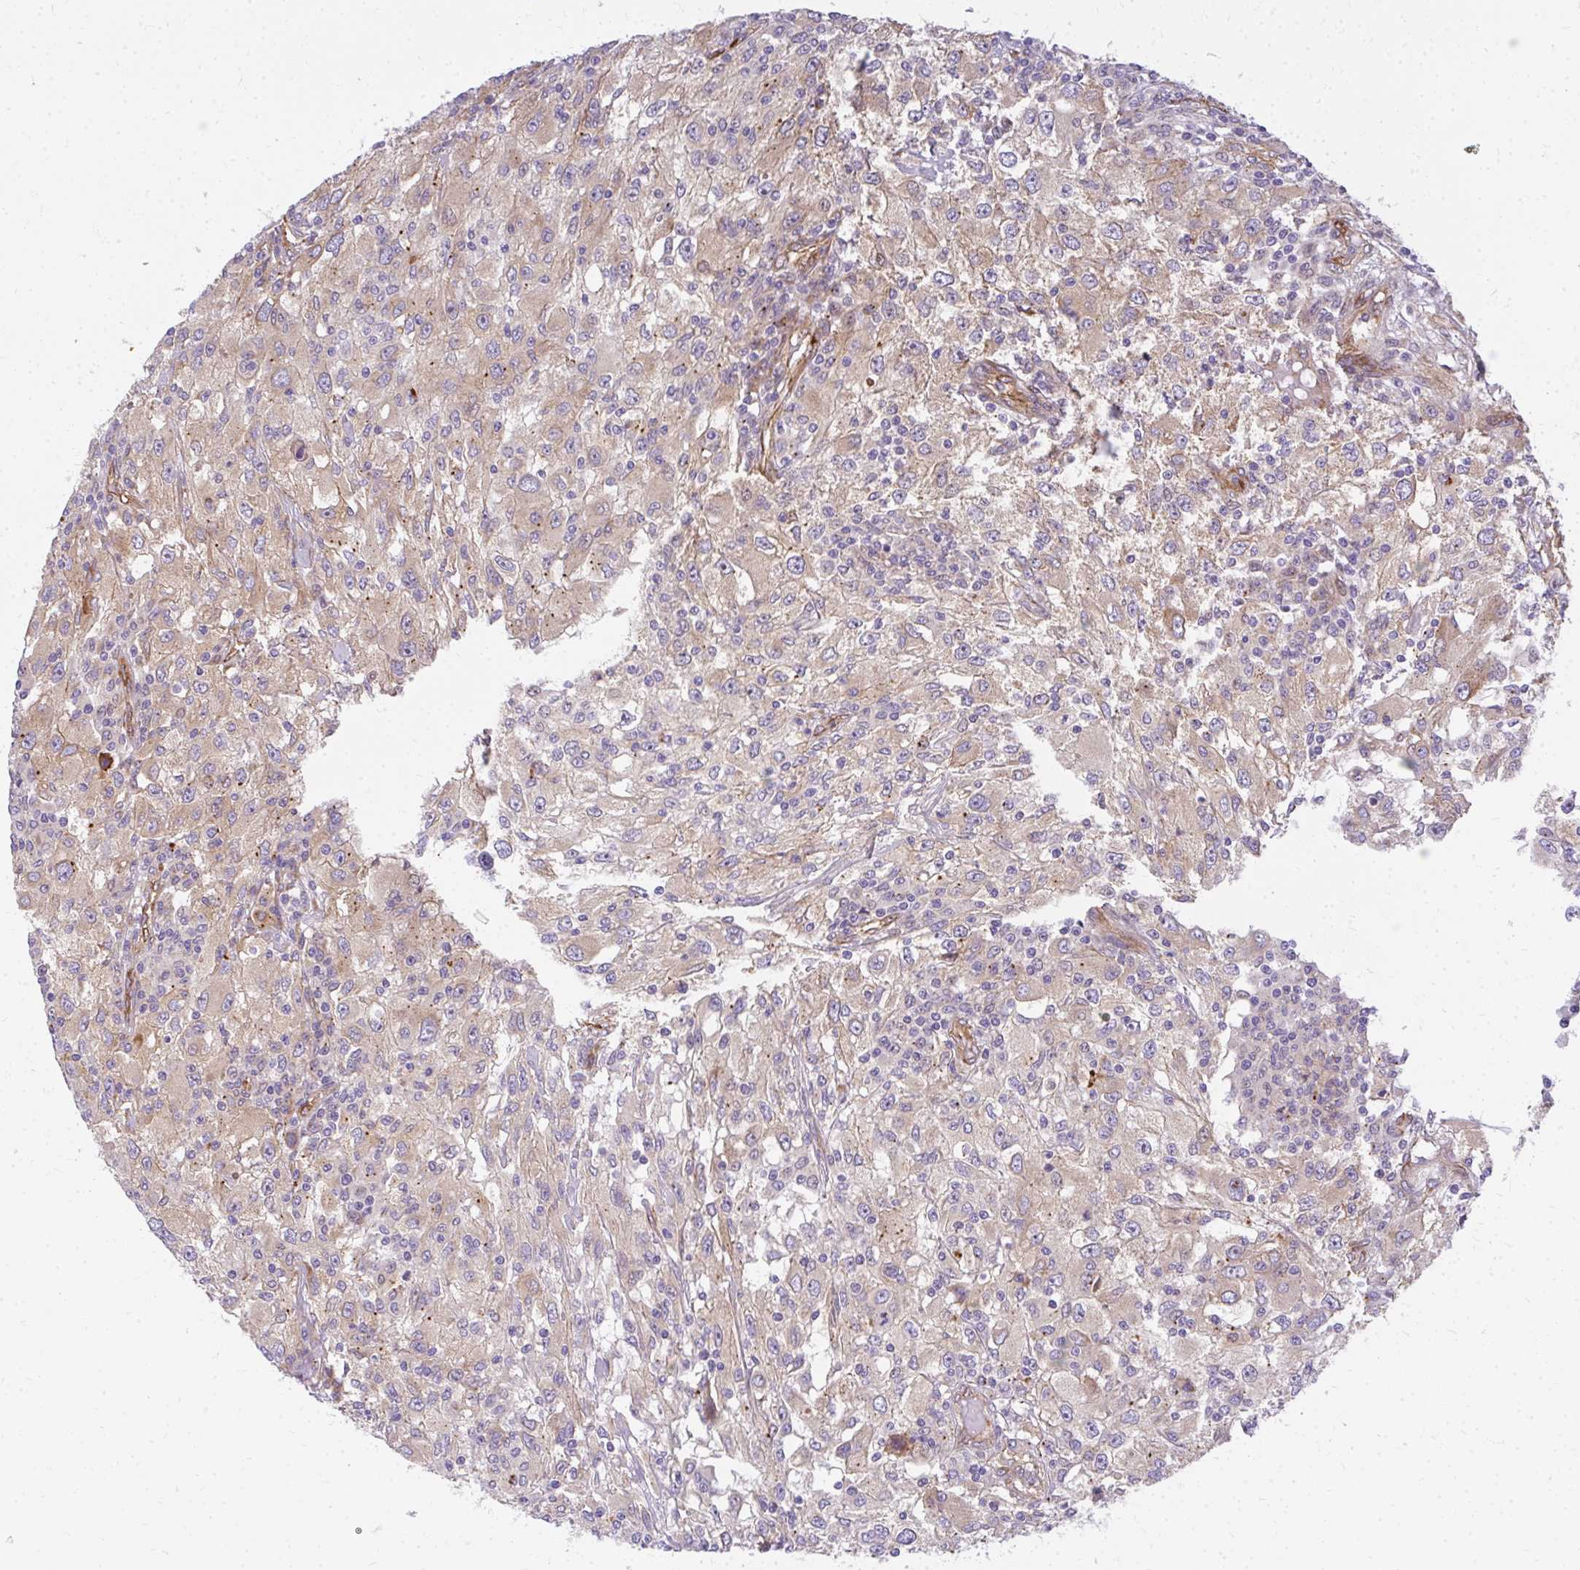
{"staining": {"intensity": "weak", "quantity": "25%-75%", "location": "cytoplasmic/membranous"}, "tissue": "renal cancer", "cell_type": "Tumor cells", "image_type": "cancer", "snomed": [{"axis": "morphology", "description": "Adenocarcinoma, NOS"}, {"axis": "topography", "description": "Kidney"}], "caption": "Immunohistochemical staining of human adenocarcinoma (renal) displays low levels of weak cytoplasmic/membranous staining in about 25%-75% of tumor cells.", "gene": "RSKR", "patient": {"sex": "female", "age": 67}}